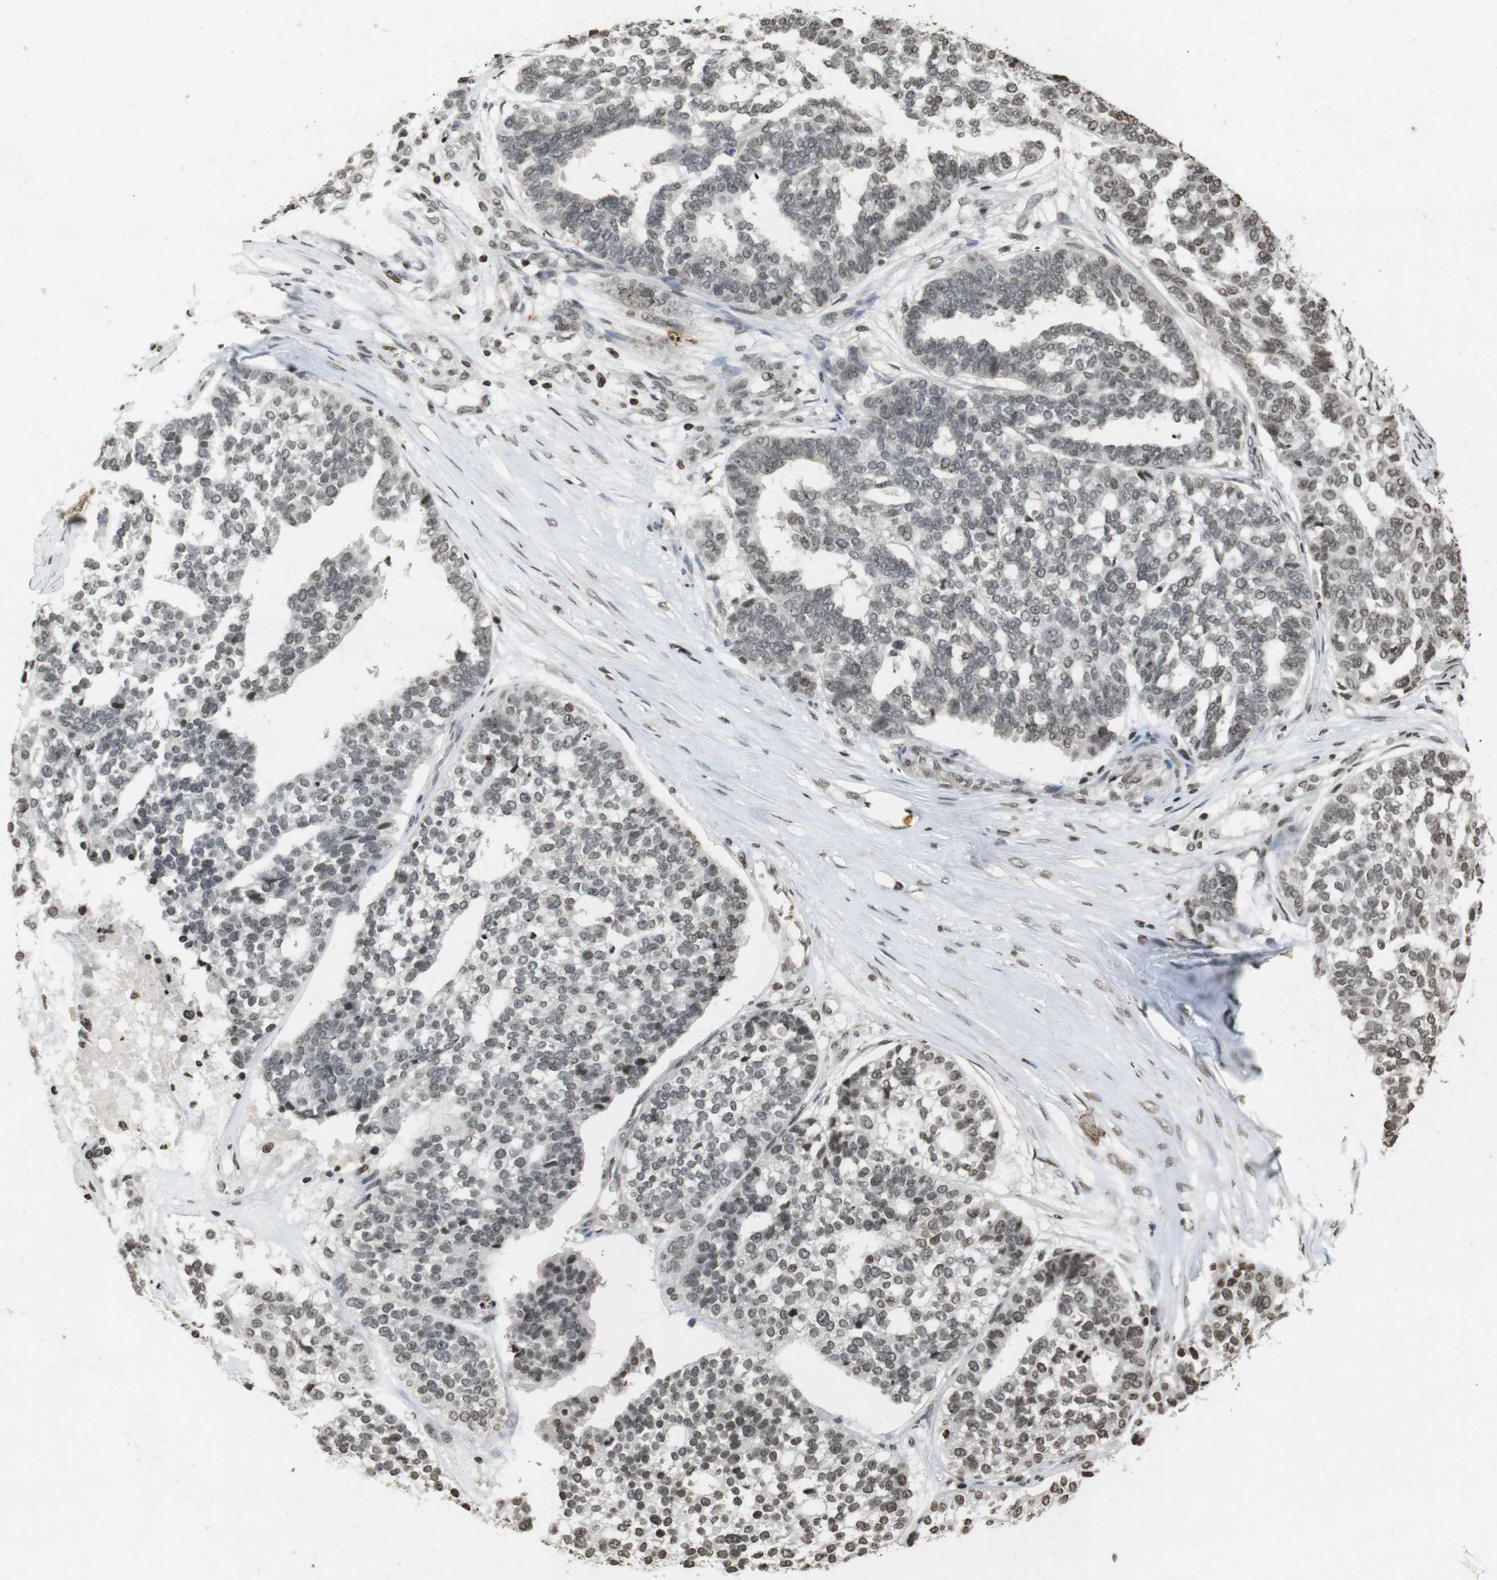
{"staining": {"intensity": "weak", "quantity": "<25%", "location": "nuclear"}, "tissue": "ovarian cancer", "cell_type": "Tumor cells", "image_type": "cancer", "snomed": [{"axis": "morphology", "description": "Cystadenocarcinoma, serous, NOS"}, {"axis": "topography", "description": "Ovary"}], "caption": "Serous cystadenocarcinoma (ovarian) stained for a protein using immunohistochemistry (IHC) displays no positivity tumor cells.", "gene": "FOXA3", "patient": {"sex": "female", "age": 59}}